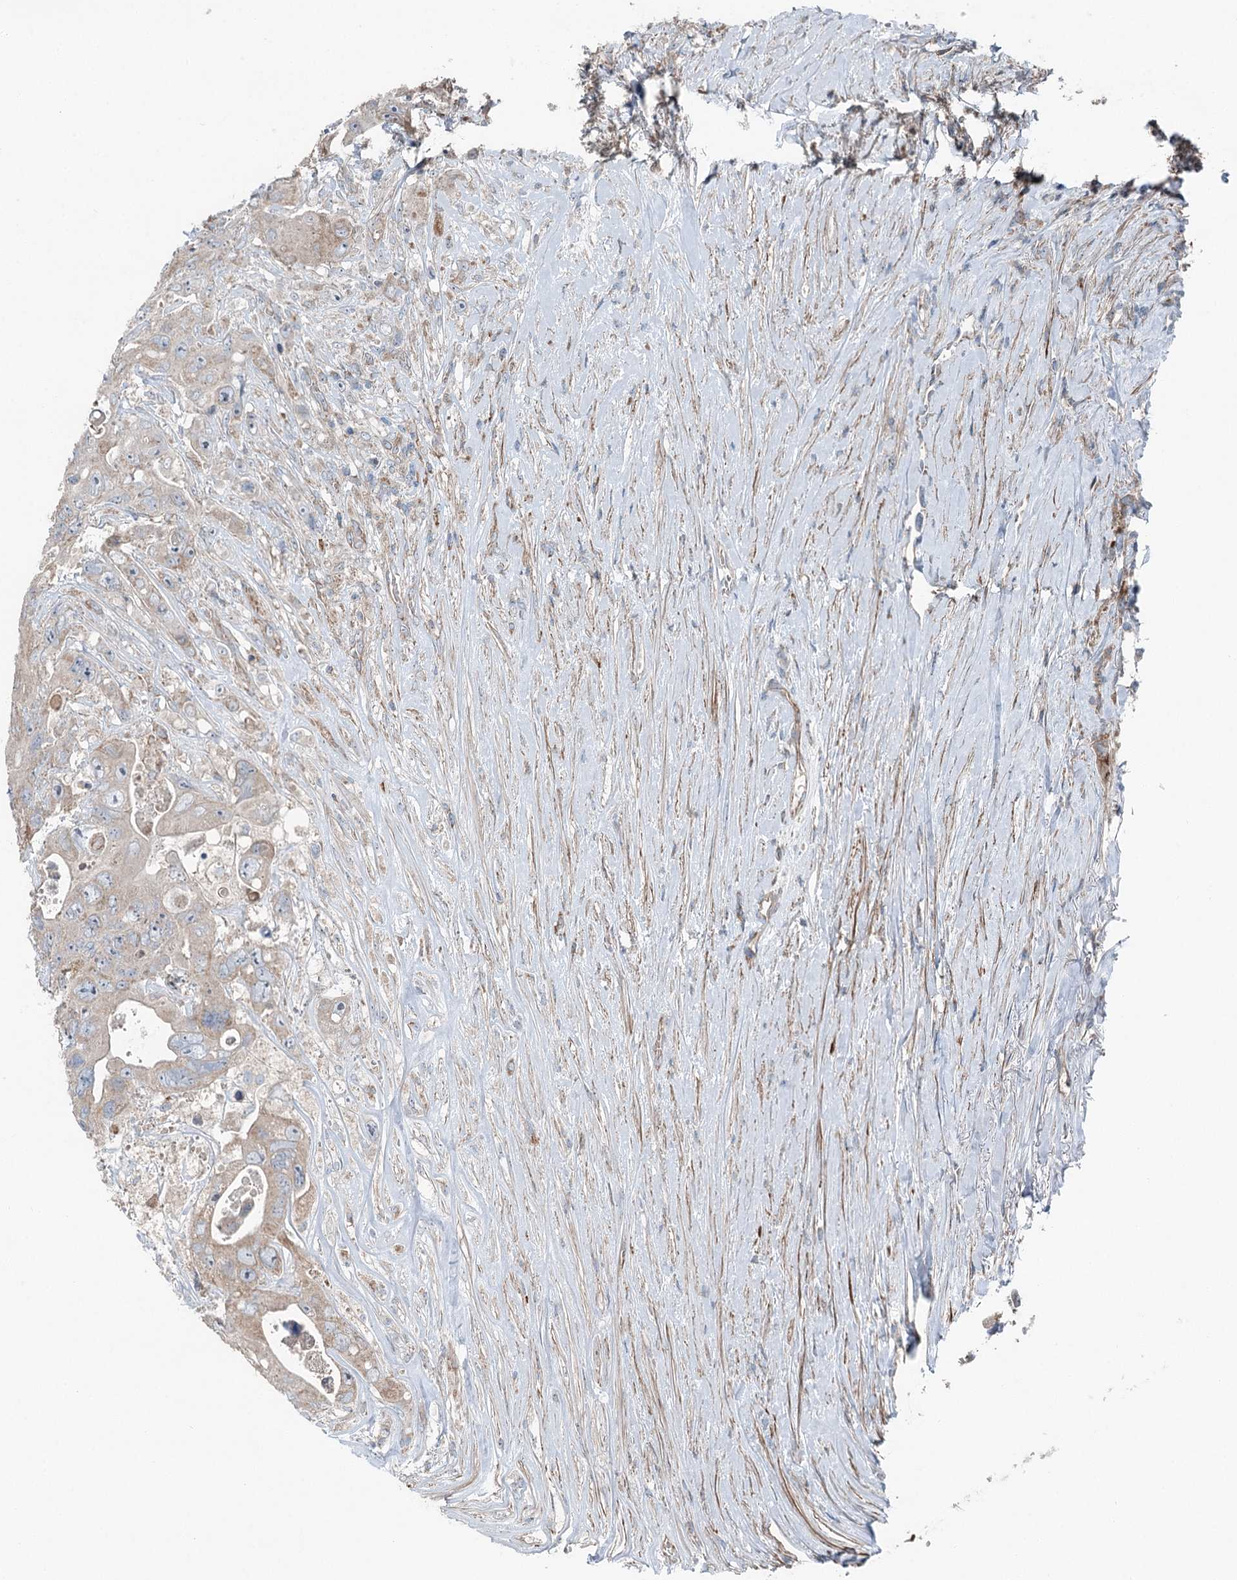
{"staining": {"intensity": "weak", "quantity": "<25%", "location": "cytoplasmic/membranous"}, "tissue": "colorectal cancer", "cell_type": "Tumor cells", "image_type": "cancer", "snomed": [{"axis": "morphology", "description": "Adenocarcinoma, NOS"}, {"axis": "topography", "description": "Colon"}], "caption": "Tumor cells show no significant staining in colorectal cancer.", "gene": "CHCHD5", "patient": {"sex": "female", "age": 46}}